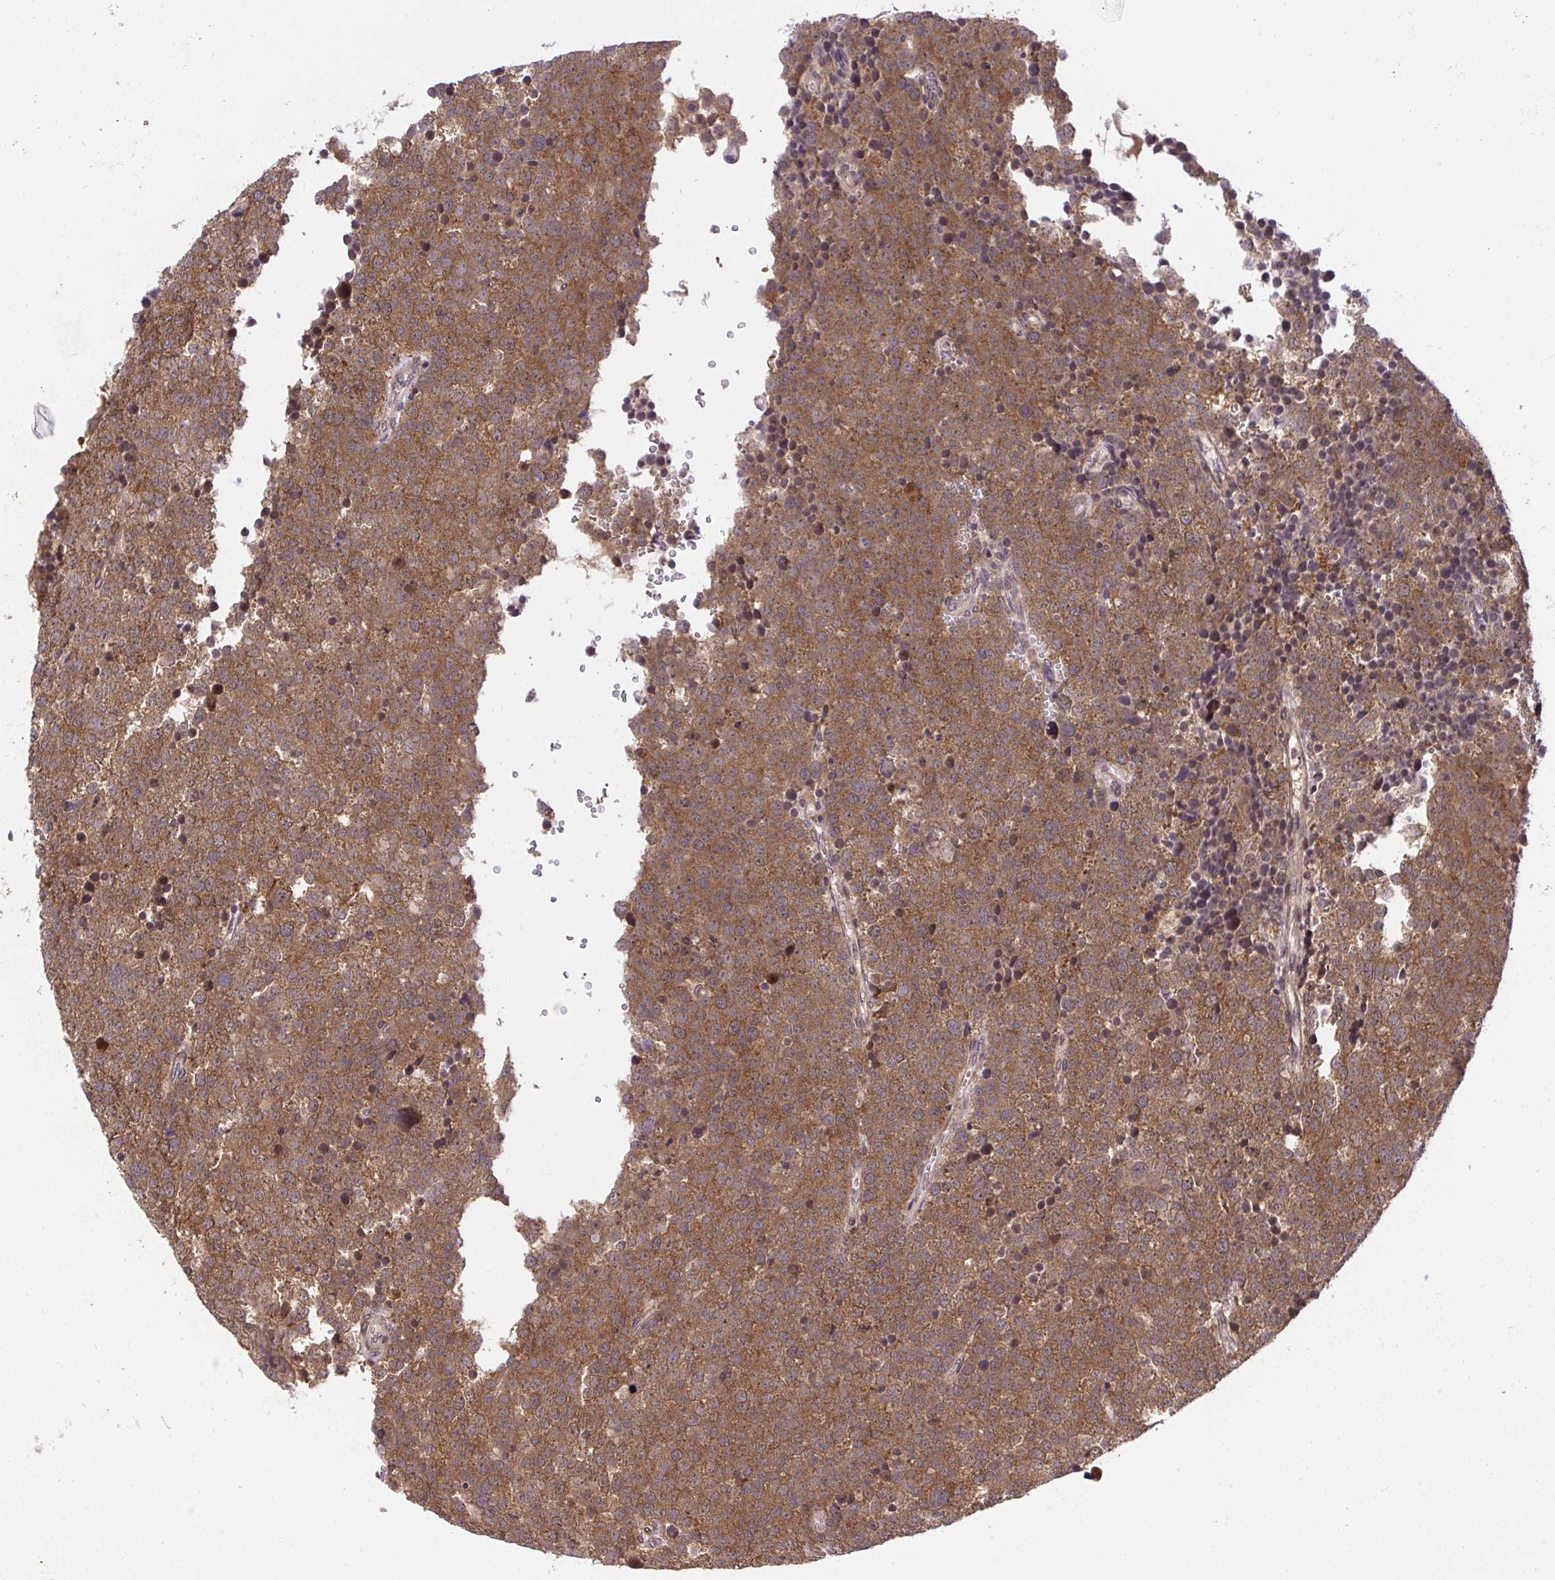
{"staining": {"intensity": "moderate", "quantity": ">75%", "location": "cytoplasmic/membranous"}, "tissue": "testis cancer", "cell_type": "Tumor cells", "image_type": "cancer", "snomed": [{"axis": "morphology", "description": "Seminoma, NOS"}, {"axis": "topography", "description": "Testis"}], "caption": "Seminoma (testis) was stained to show a protein in brown. There is medium levels of moderate cytoplasmic/membranous staining in about >75% of tumor cells. Nuclei are stained in blue.", "gene": "ERI1", "patient": {"sex": "male", "age": 71}}